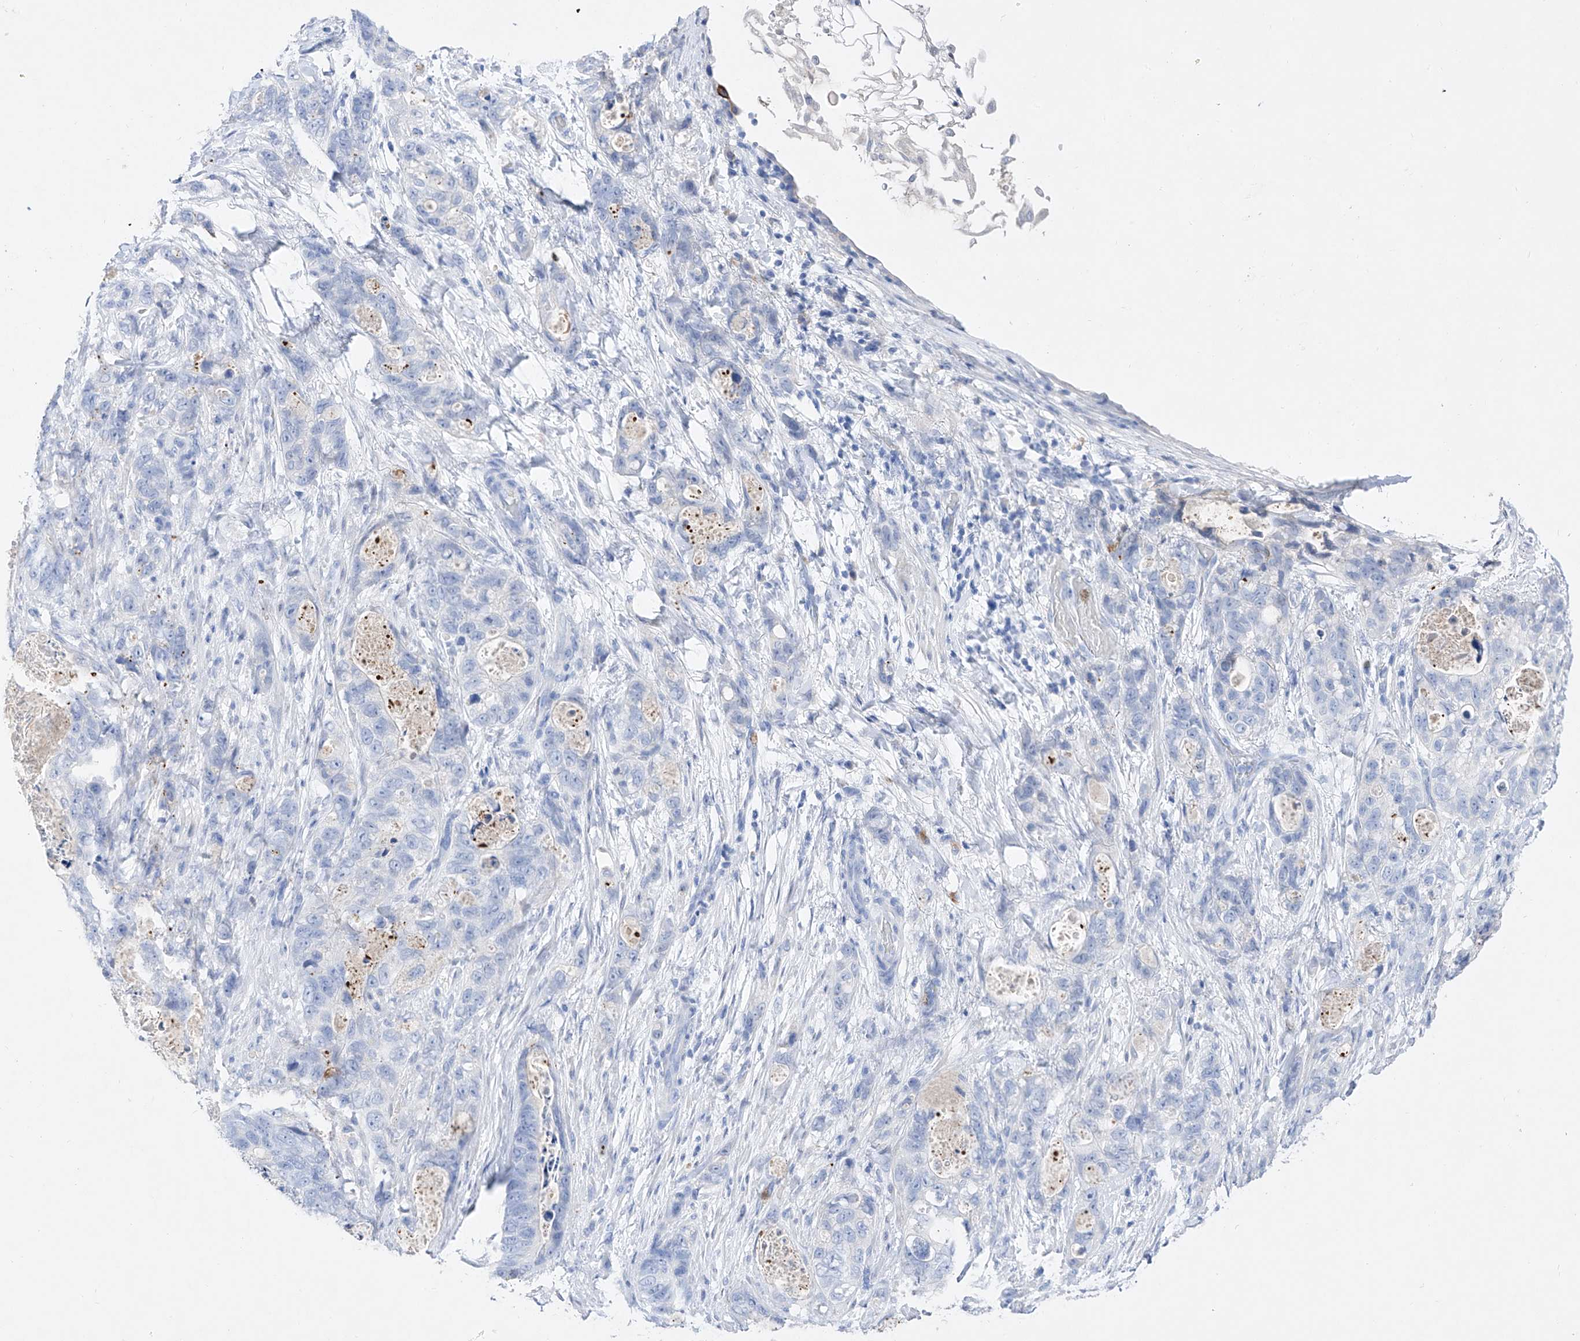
{"staining": {"intensity": "negative", "quantity": "none", "location": "none"}, "tissue": "stomach cancer", "cell_type": "Tumor cells", "image_type": "cancer", "snomed": [{"axis": "morphology", "description": "Normal tissue, NOS"}, {"axis": "morphology", "description": "Adenocarcinoma, NOS"}, {"axis": "topography", "description": "Stomach"}], "caption": "Photomicrograph shows no significant protein staining in tumor cells of adenocarcinoma (stomach). Brightfield microscopy of immunohistochemistry stained with DAB (3,3'-diaminobenzidine) (brown) and hematoxylin (blue), captured at high magnification.", "gene": "TM7SF2", "patient": {"sex": "female", "age": 89}}